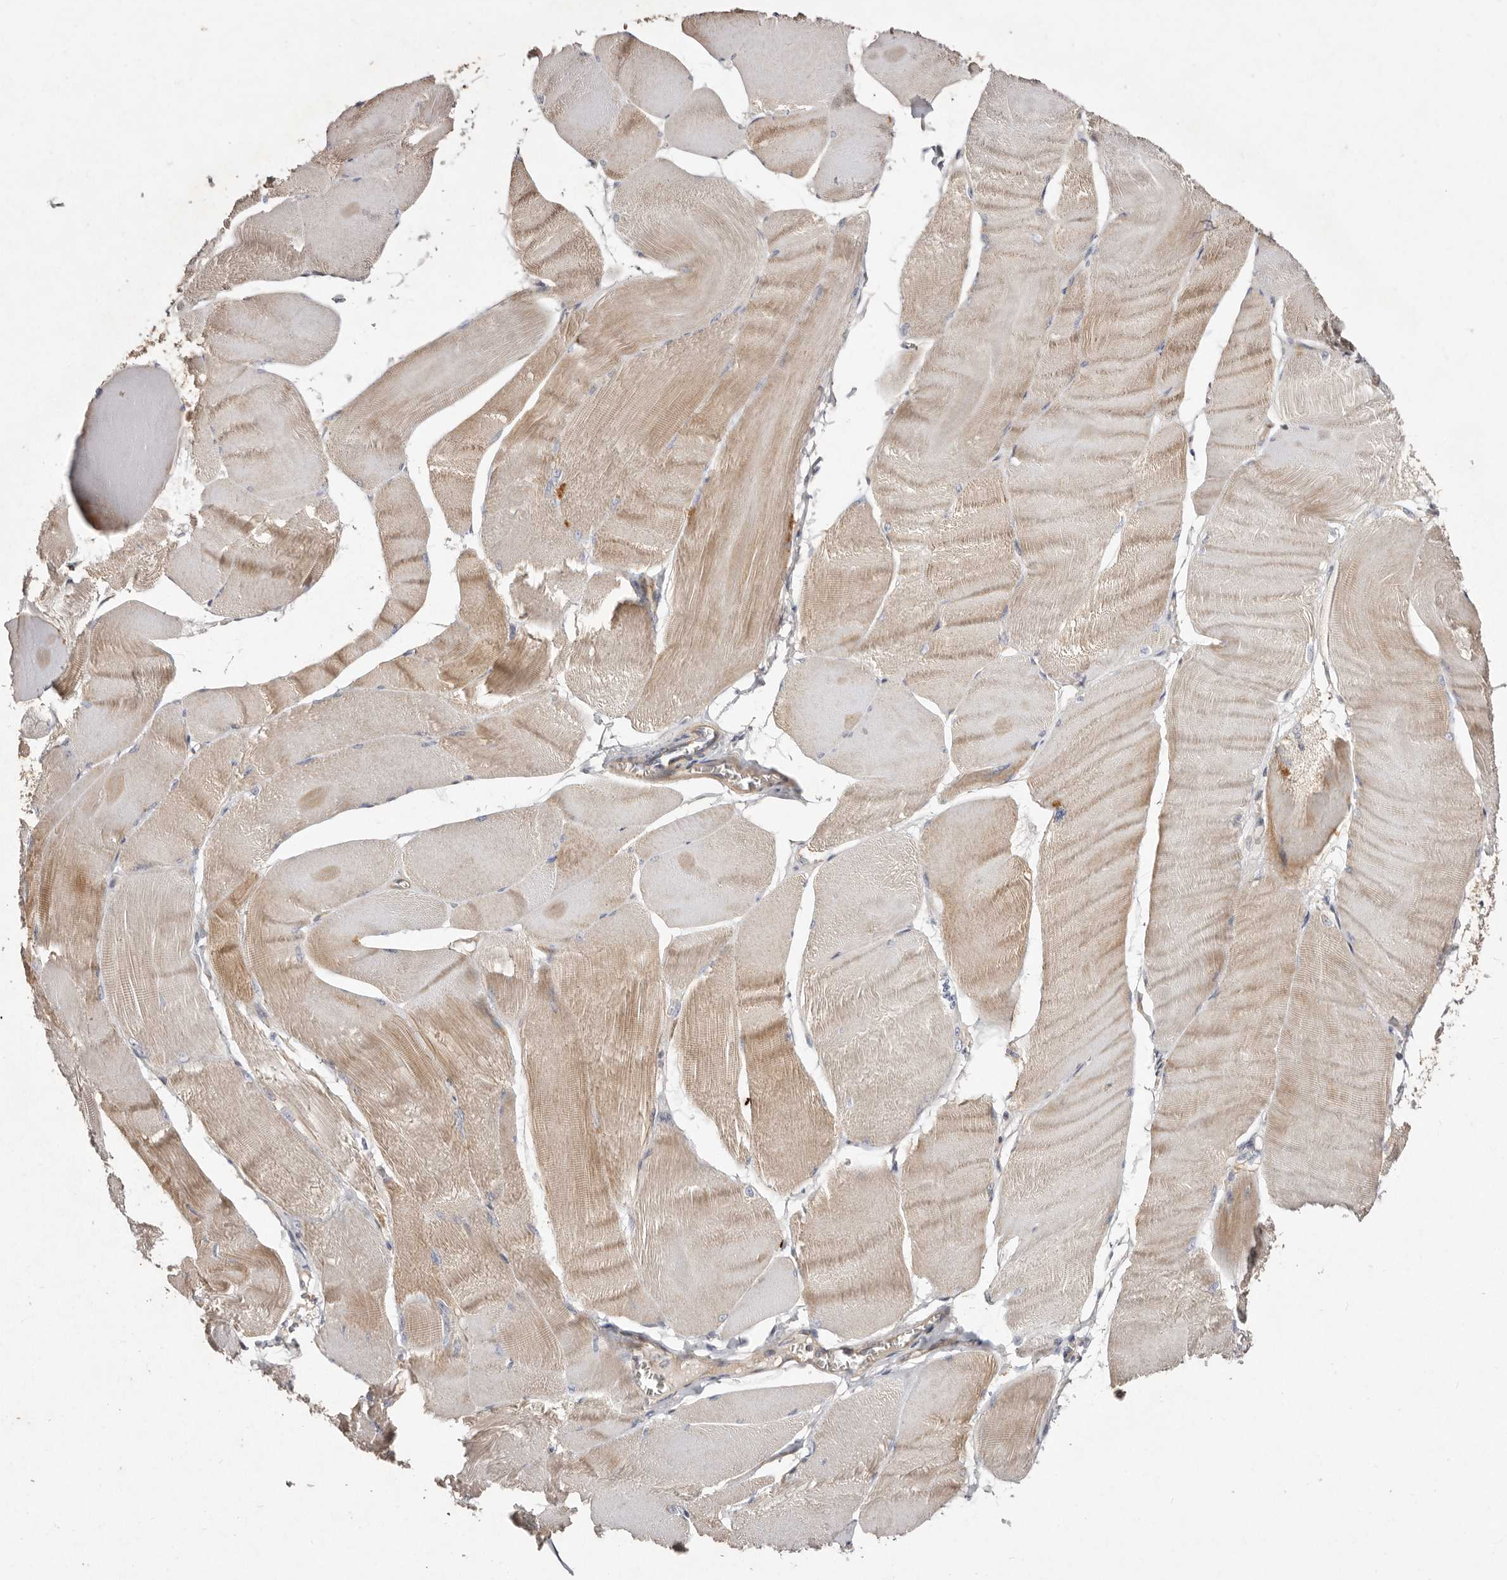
{"staining": {"intensity": "moderate", "quantity": "<25%", "location": "cytoplasmic/membranous"}, "tissue": "skeletal muscle", "cell_type": "Myocytes", "image_type": "normal", "snomed": [{"axis": "morphology", "description": "Normal tissue, NOS"}, {"axis": "morphology", "description": "Basal cell carcinoma"}, {"axis": "topography", "description": "Skeletal muscle"}], "caption": "Protein staining of normal skeletal muscle reveals moderate cytoplasmic/membranous expression in about <25% of myocytes.", "gene": "SLC25A20", "patient": {"sex": "female", "age": 64}}